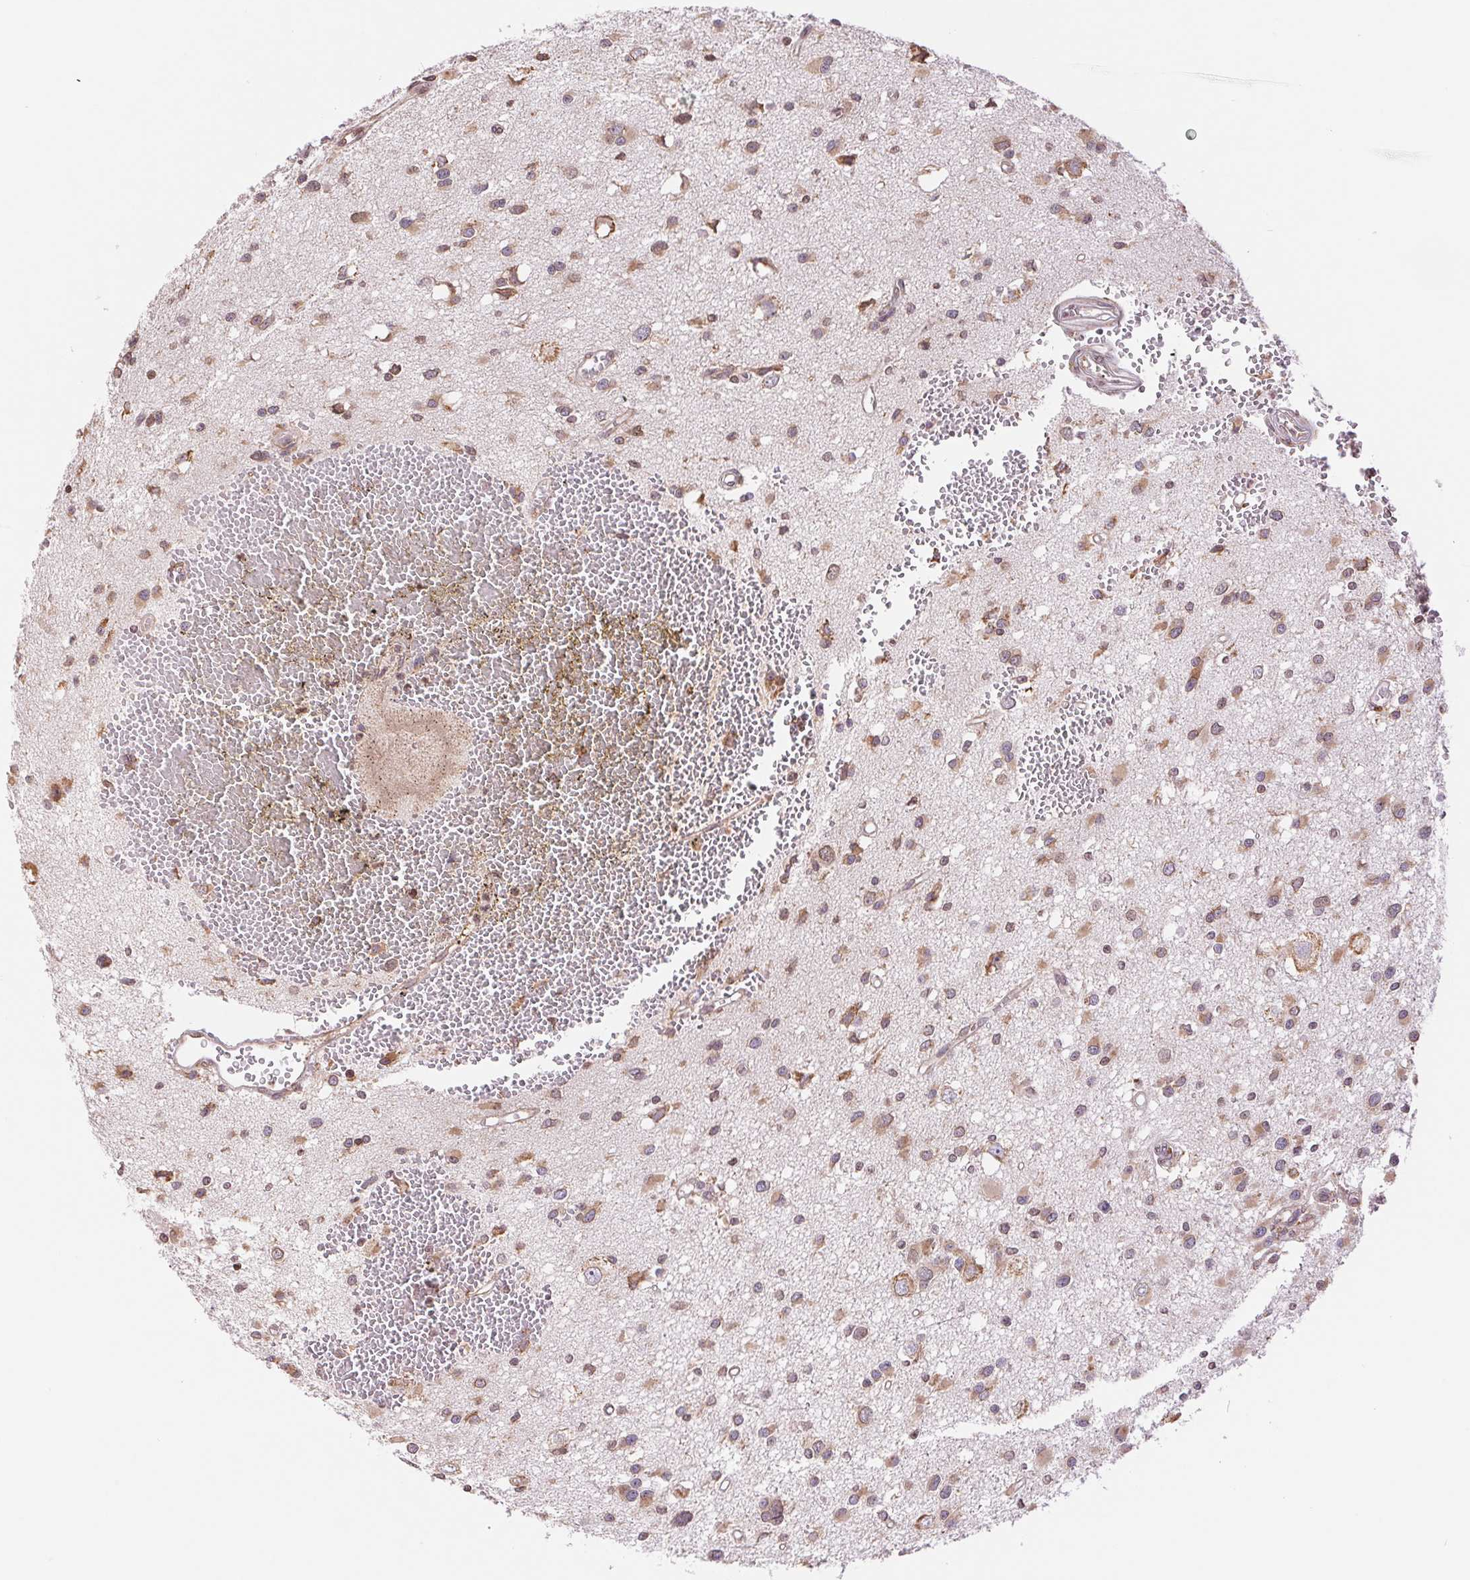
{"staining": {"intensity": "weak", "quantity": ">75%", "location": "cytoplasmic/membranous"}, "tissue": "glioma", "cell_type": "Tumor cells", "image_type": "cancer", "snomed": [{"axis": "morphology", "description": "Glioma, malignant, High grade"}, {"axis": "topography", "description": "Brain"}], "caption": "The micrograph demonstrates immunohistochemical staining of glioma. There is weak cytoplasmic/membranous expression is present in approximately >75% of tumor cells. The protein of interest is shown in brown color, while the nuclei are stained blue.", "gene": "RPN1", "patient": {"sex": "male", "age": 54}}